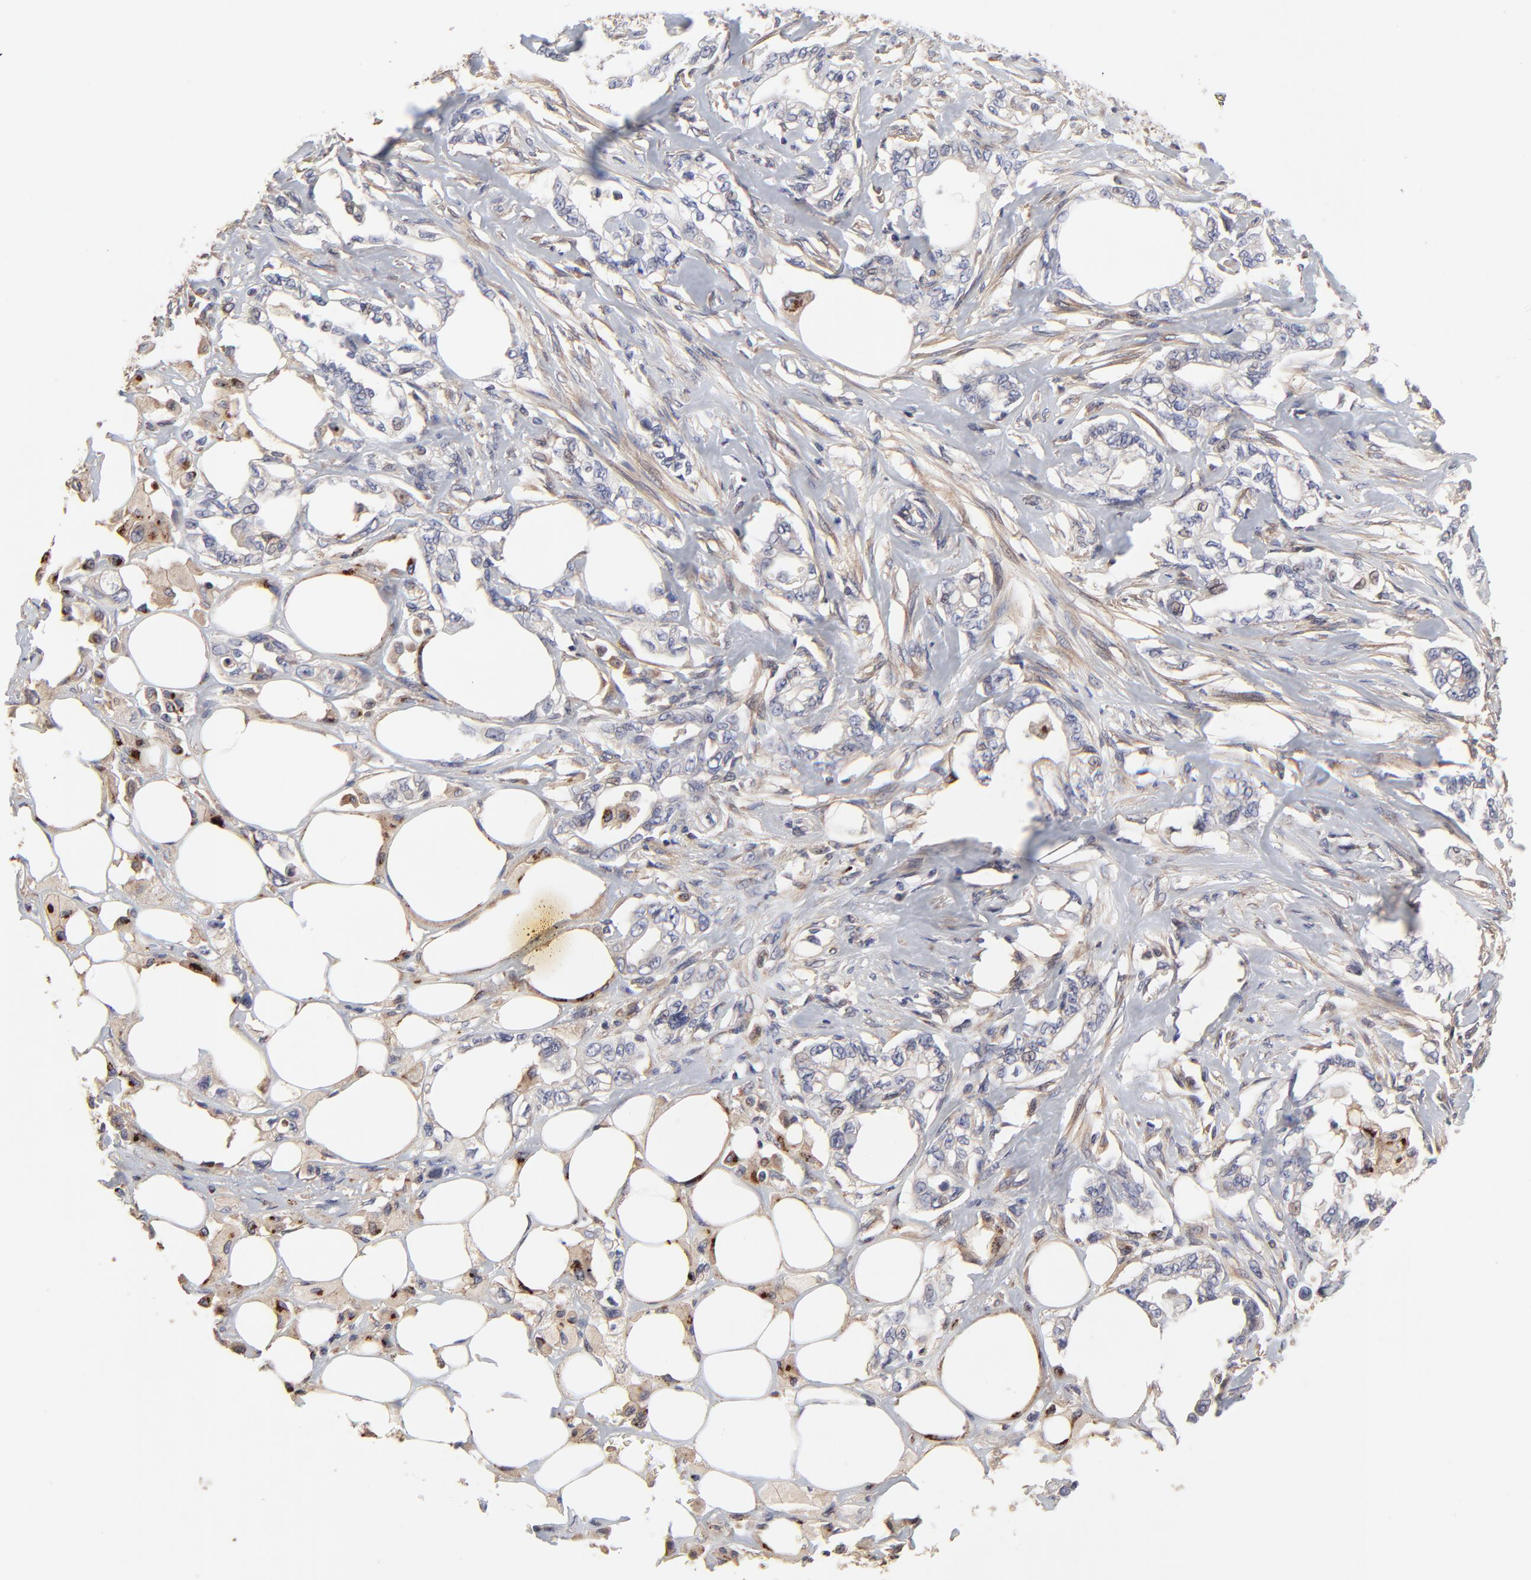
{"staining": {"intensity": "weak", "quantity": "25%-75%", "location": "cytoplasmic/membranous"}, "tissue": "pancreatic cancer", "cell_type": "Tumor cells", "image_type": "cancer", "snomed": [{"axis": "morphology", "description": "Normal tissue, NOS"}, {"axis": "topography", "description": "Pancreas"}], "caption": "The image displays a brown stain indicating the presence of a protein in the cytoplasmic/membranous of tumor cells in pancreatic cancer.", "gene": "ELP2", "patient": {"sex": "male", "age": 42}}